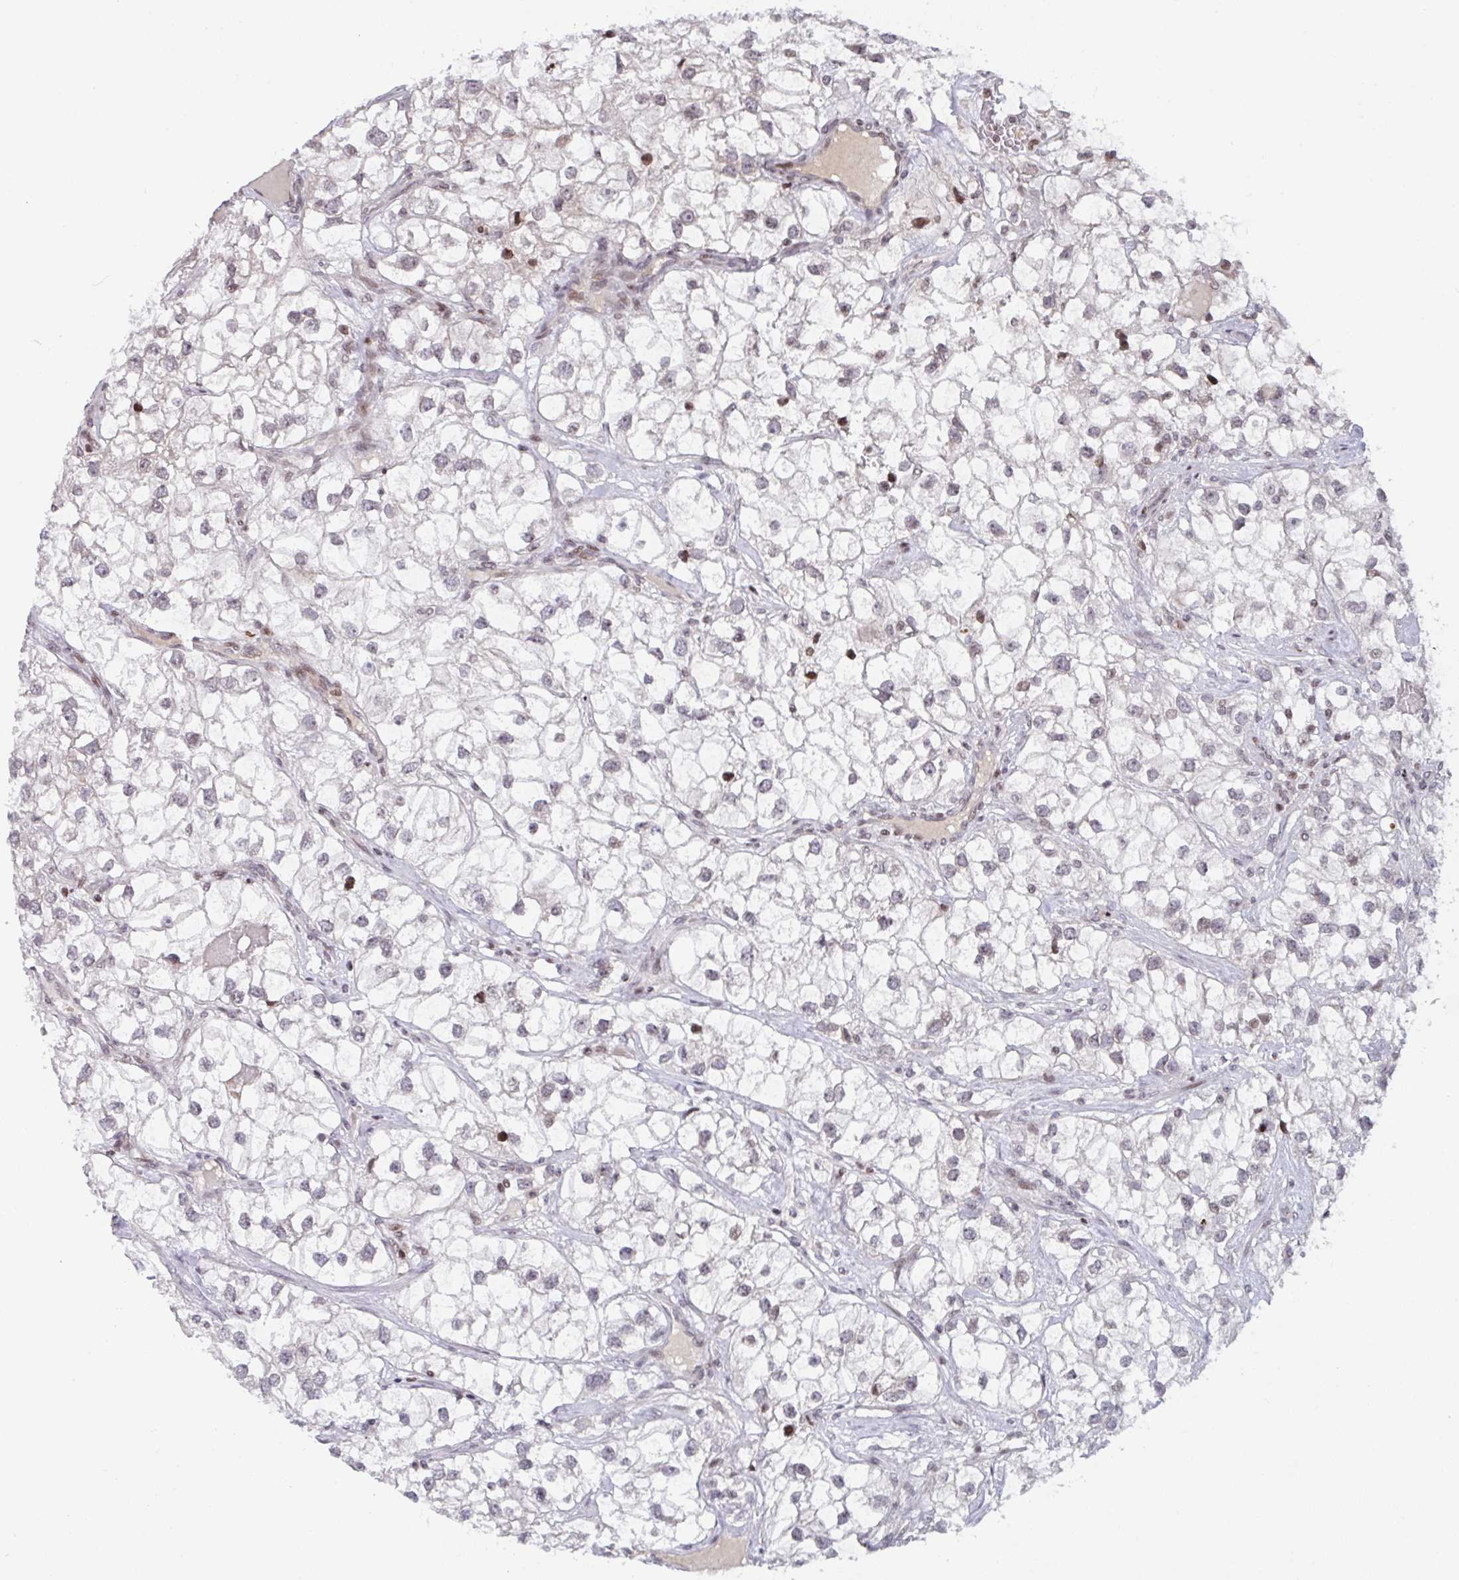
{"staining": {"intensity": "negative", "quantity": "none", "location": "none"}, "tissue": "renal cancer", "cell_type": "Tumor cells", "image_type": "cancer", "snomed": [{"axis": "morphology", "description": "Adenocarcinoma, NOS"}, {"axis": "topography", "description": "Kidney"}], "caption": "High power microscopy histopathology image of an immunohistochemistry micrograph of renal cancer (adenocarcinoma), revealing no significant positivity in tumor cells. (DAB (3,3'-diaminobenzidine) IHC visualized using brightfield microscopy, high magnification).", "gene": "PCDHB8", "patient": {"sex": "male", "age": 59}}